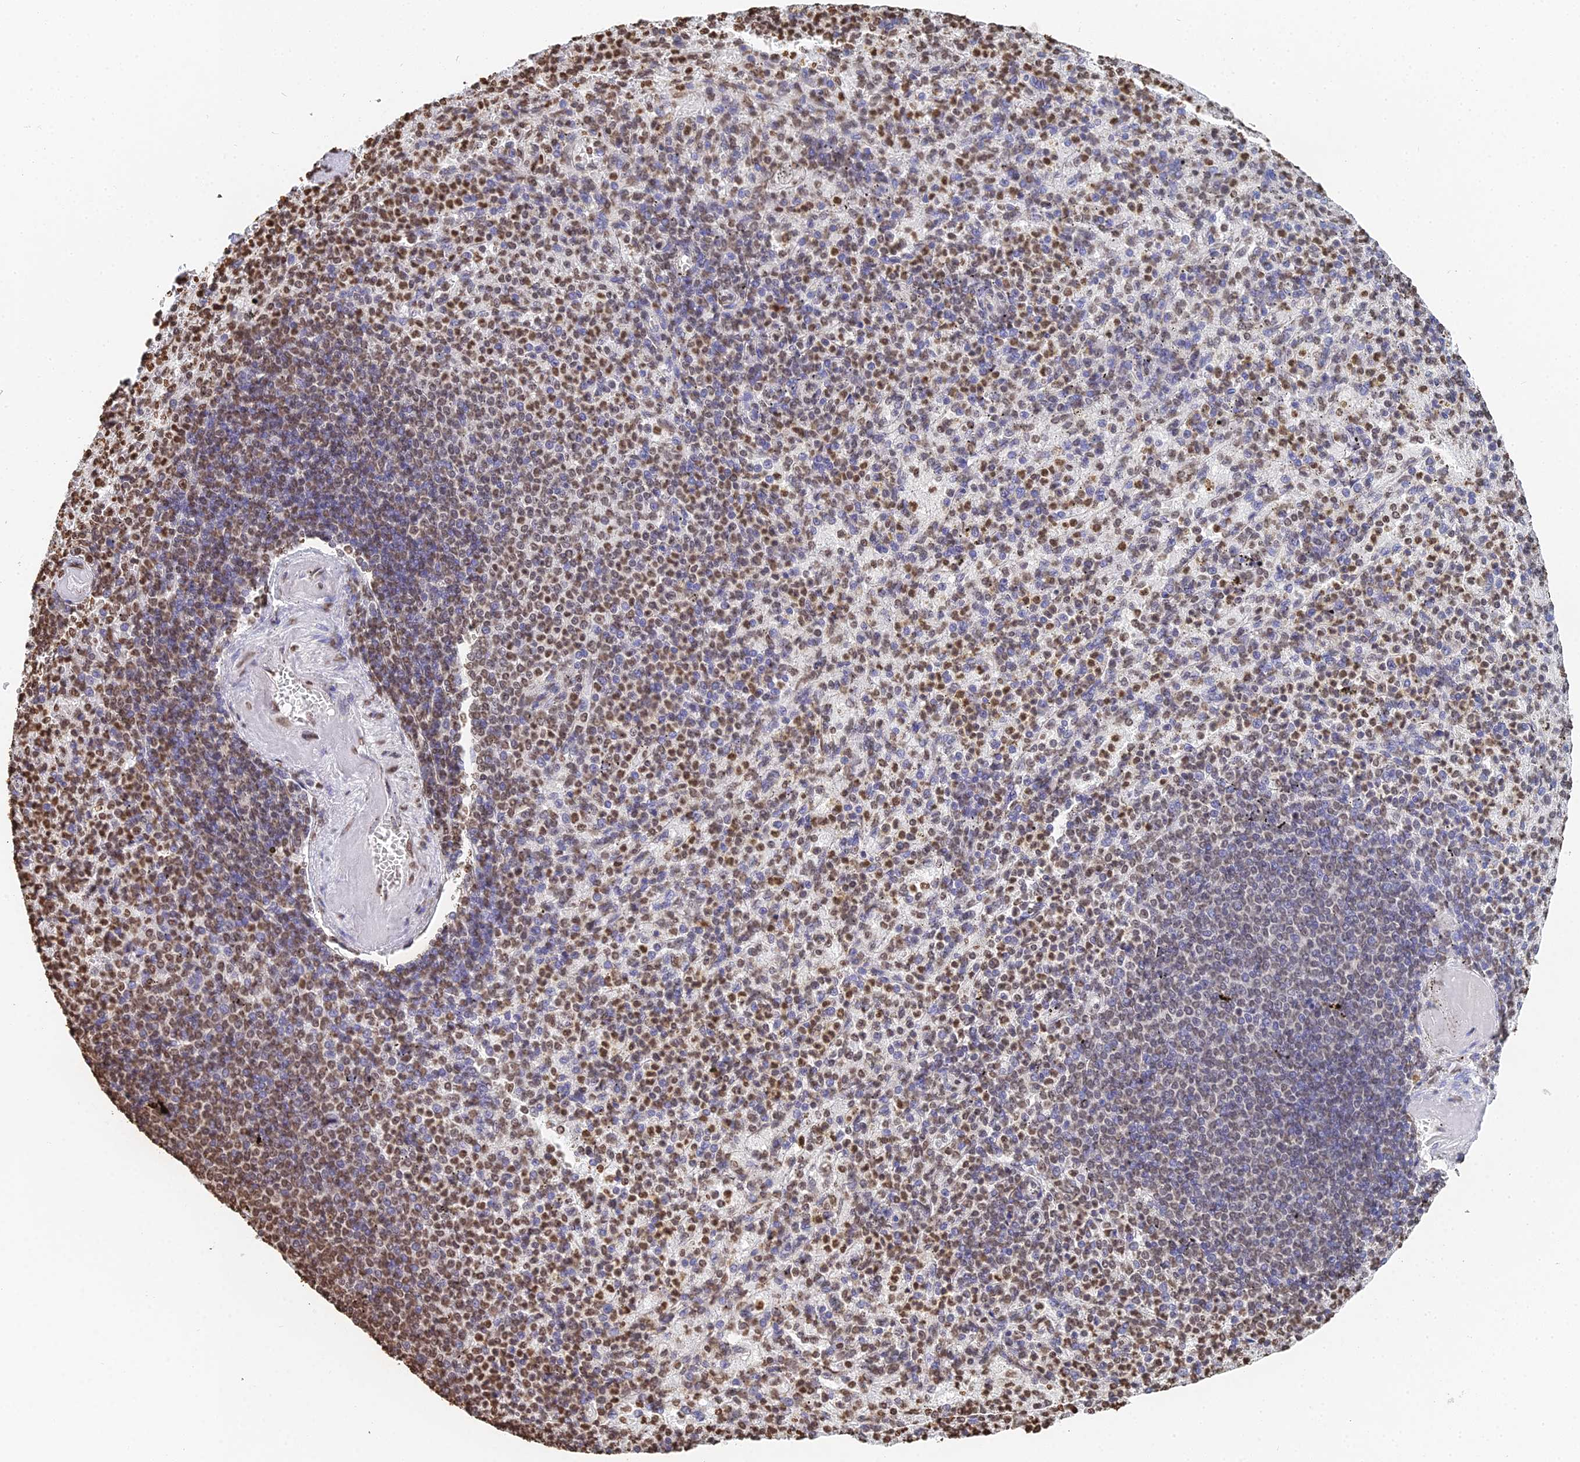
{"staining": {"intensity": "moderate", "quantity": "25%-75%", "location": "nuclear"}, "tissue": "spleen", "cell_type": "Cells in red pulp", "image_type": "normal", "snomed": [{"axis": "morphology", "description": "Normal tissue, NOS"}, {"axis": "topography", "description": "Spleen"}], "caption": "An immunohistochemistry (IHC) photomicrograph of normal tissue is shown. Protein staining in brown labels moderate nuclear positivity in spleen within cells in red pulp. (IHC, brightfield microscopy, high magnification).", "gene": "GBP3", "patient": {"sex": "female", "age": 74}}